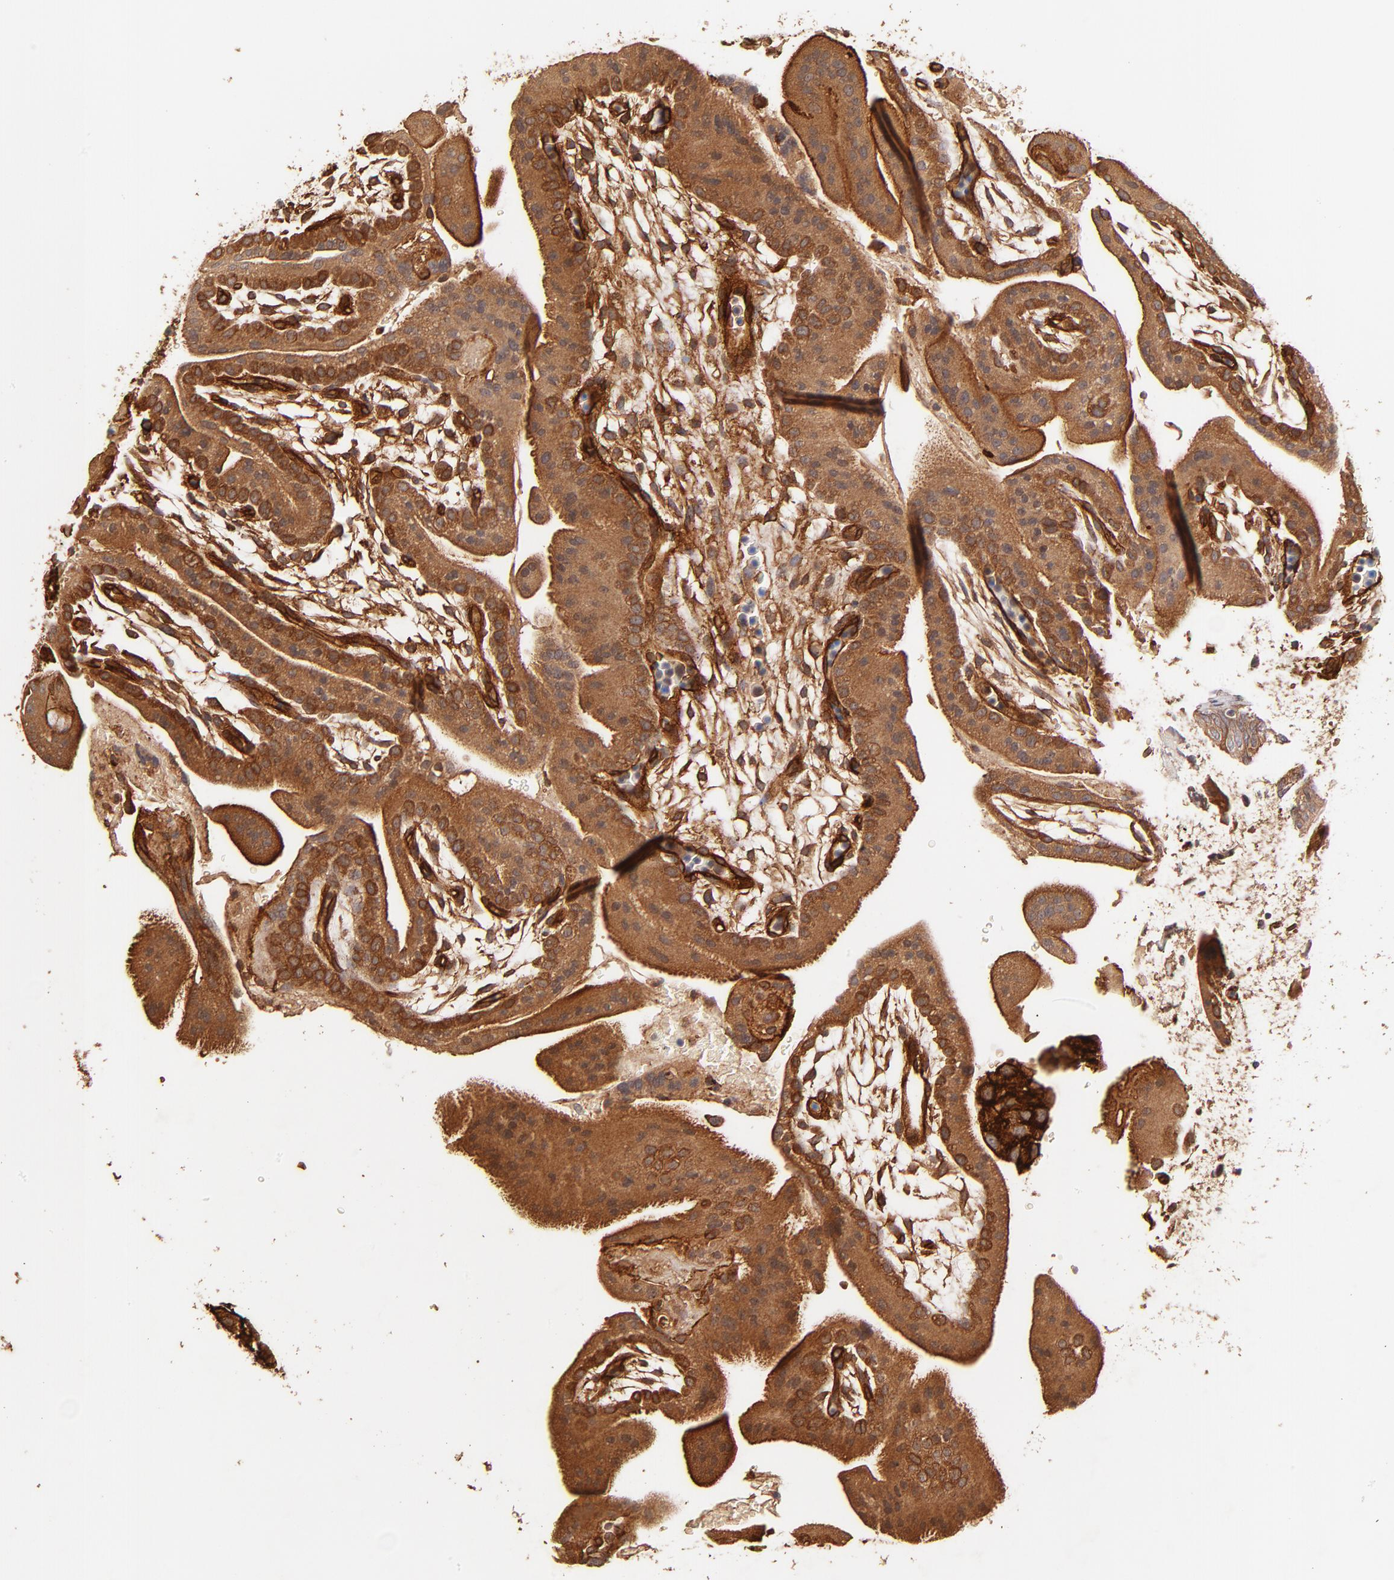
{"staining": {"intensity": "strong", "quantity": ">75%", "location": "cytoplasmic/membranous"}, "tissue": "placenta", "cell_type": "Decidual cells", "image_type": "normal", "snomed": [{"axis": "morphology", "description": "Normal tissue, NOS"}, {"axis": "topography", "description": "Placenta"}], "caption": "Protein staining of normal placenta reveals strong cytoplasmic/membranous staining in approximately >75% of decidual cells.", "gene": "ITGB1", "patient": {"sex": "female", "age": 19}}